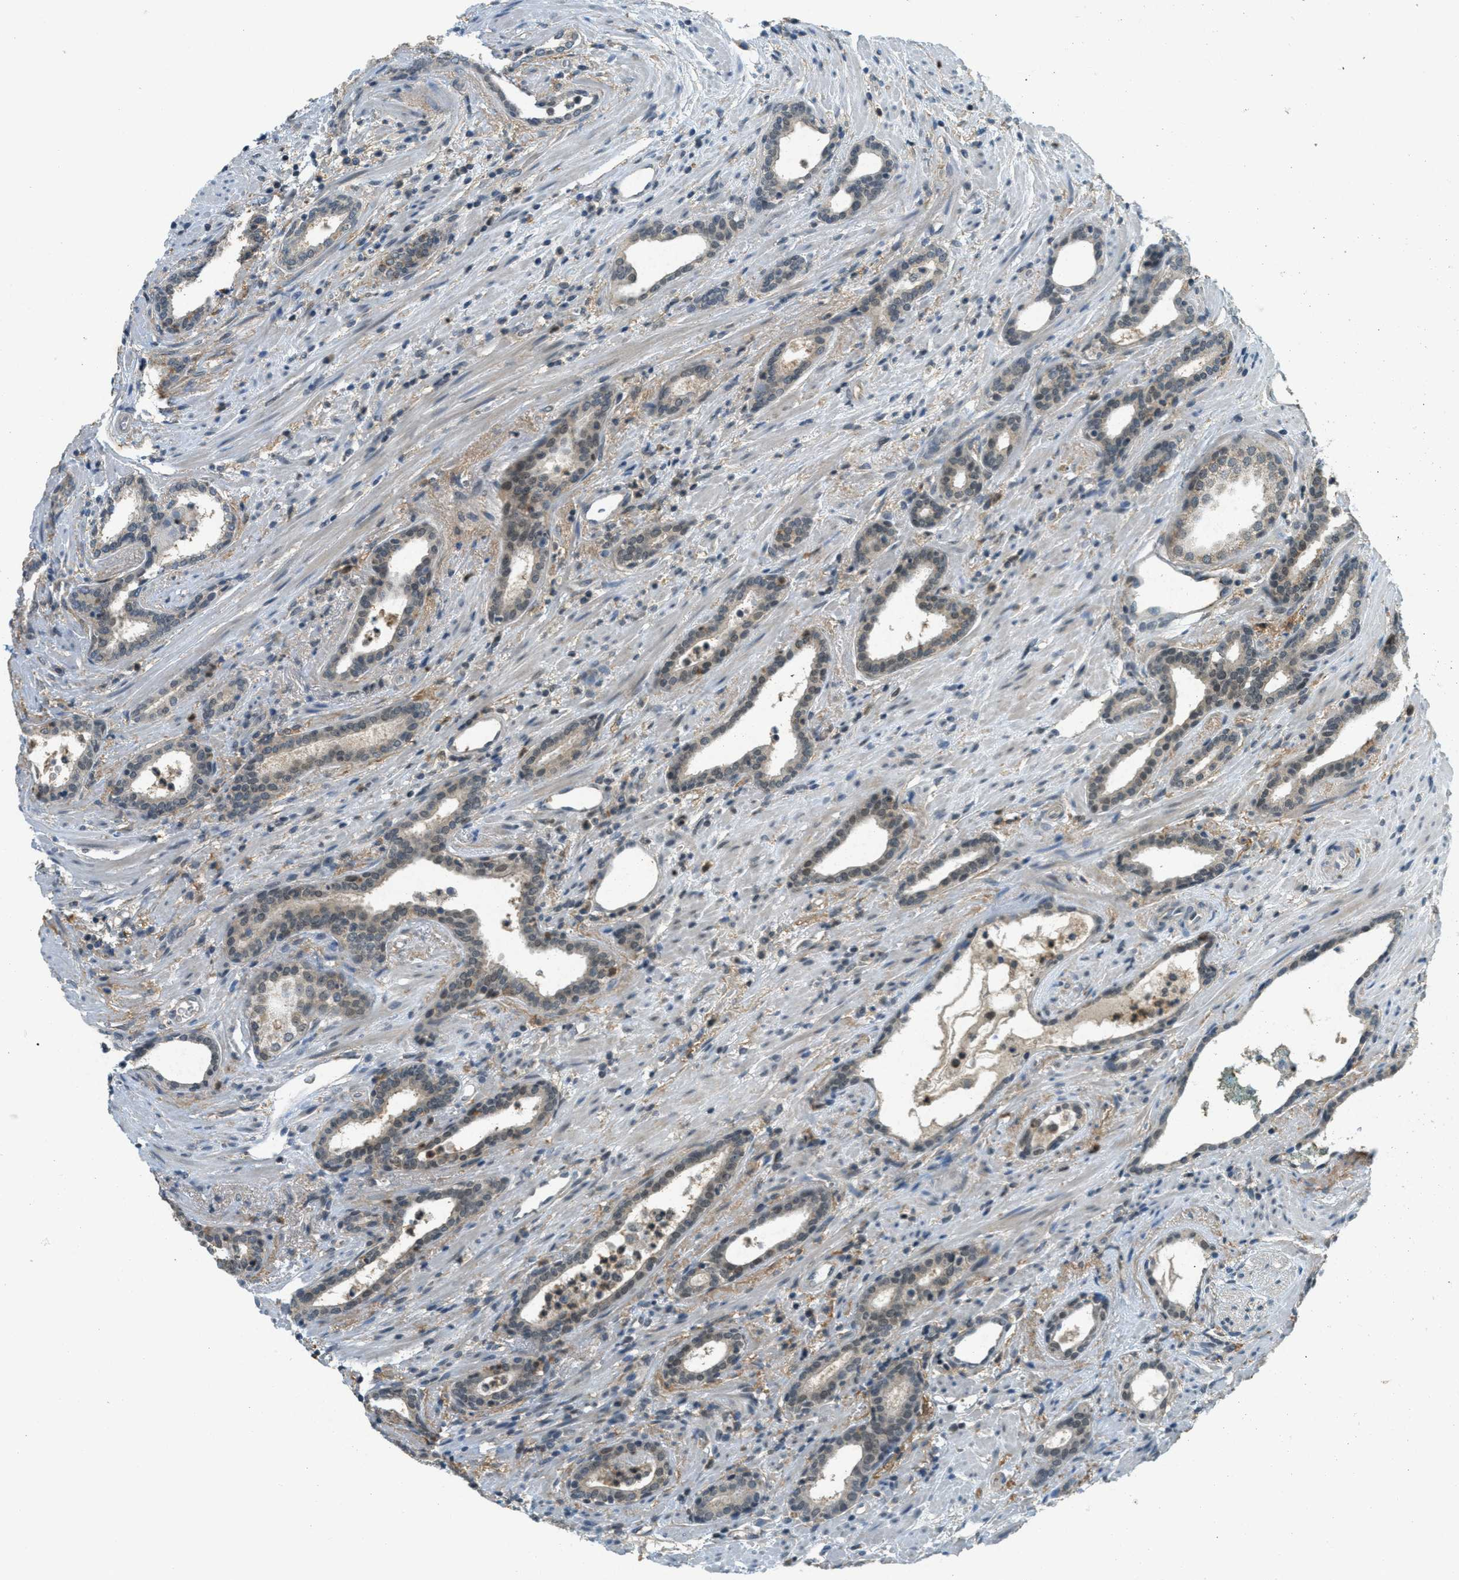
{"staining": {"intensity": "weak", "quantity": "25%-75%", "location": "cytoplasmic/membranous"}, "tissue": "prostate cancer", "cell_type": "Tumor cells", "image_type": "cancer", "snomed": [{"axis": "morphology", "description": "Adenocarcinoma, High grade"}, {"axis": "topography", "description": "Prostate"}], "caption": "The image demonstrates staining of high-grade adenocarcinoma (prostate), revealing weak cytoplasmic/membranous protein expression (brown color) within tumor cells.", "gene": "TCF20", "patient": {"sex": "male", "age": 71}}